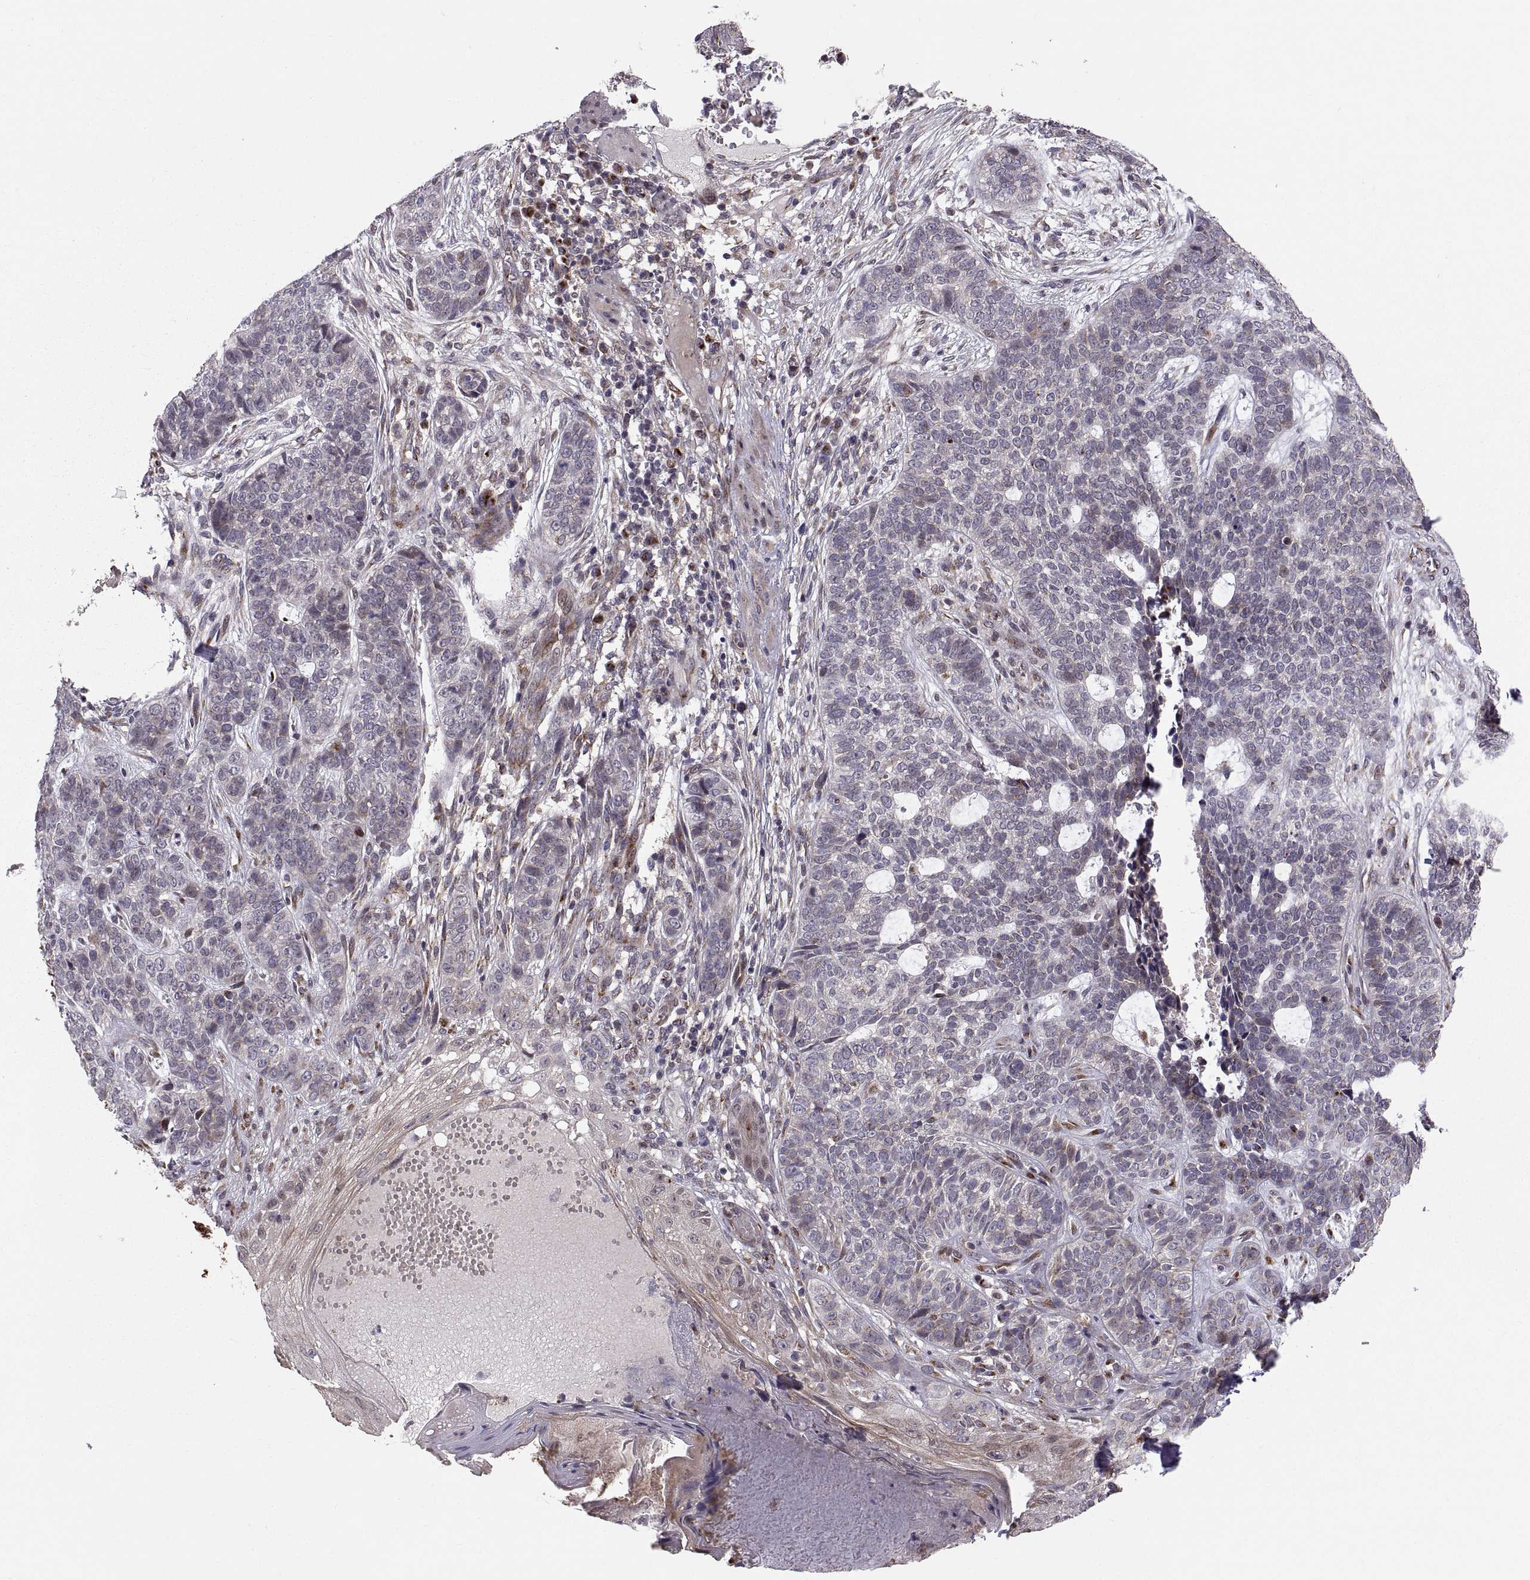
{"staining": {"intensity": "negative", "quantity": "none", "location": "none"}, "tissue": "skin cancer", "cell_type": "Tumor cells", "image_type": "cancer", "snomed": [{"axis": "morphology", "description": "Basal cell carcinoma"}, {"axis": "topography", "description": "Skin"}], "caption": "High power microscopy histopathology image of an immunohistochemistry (IHC) micrograph of basal cell carcinoma (skin), revealing no significant expression in tumor cells.", "gene": "TESC", "patient": {"sex": "female", "age": 69}}